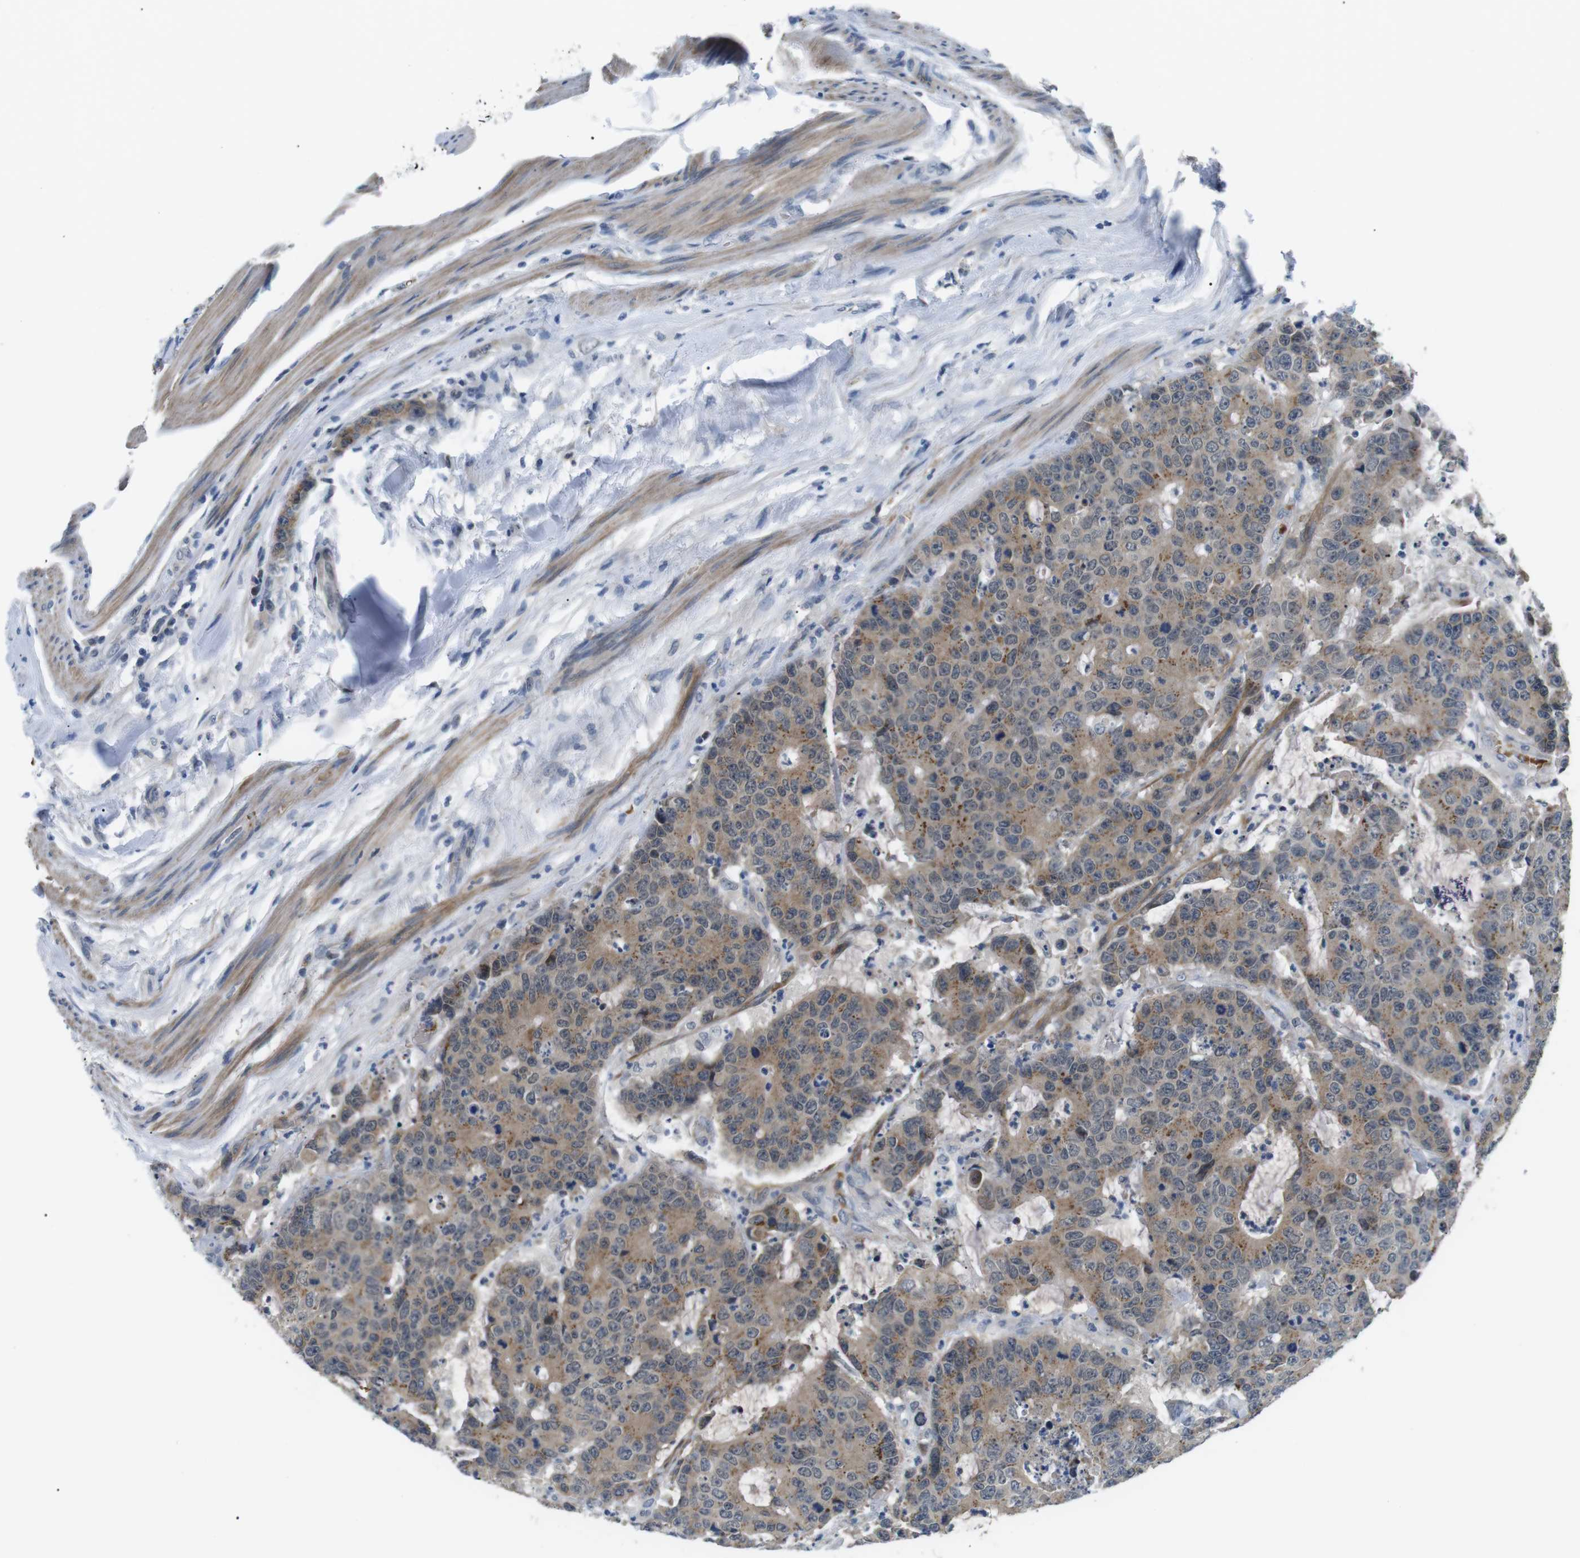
{"staining": {"intensity": "moderate", "quantity": ">75%", "location": "cytoplasmic/membranous"}, "tissue": "colorectal cancer", "cell_type": "Tumor cells", "image_type": "cancer", "snomed": [{"axis": "morphology", "description": "Adenocarcinoma, NOS"}, {"axis": "topography", "description": "Colon"}], "caption": "A brown stain highlights moderate cytoplasmic/membranous staining of a protein in colorectal adenocarcinoma tumor cells.", "gene": "WSCD1", "patient": {"sex": "female", "age": 86}}